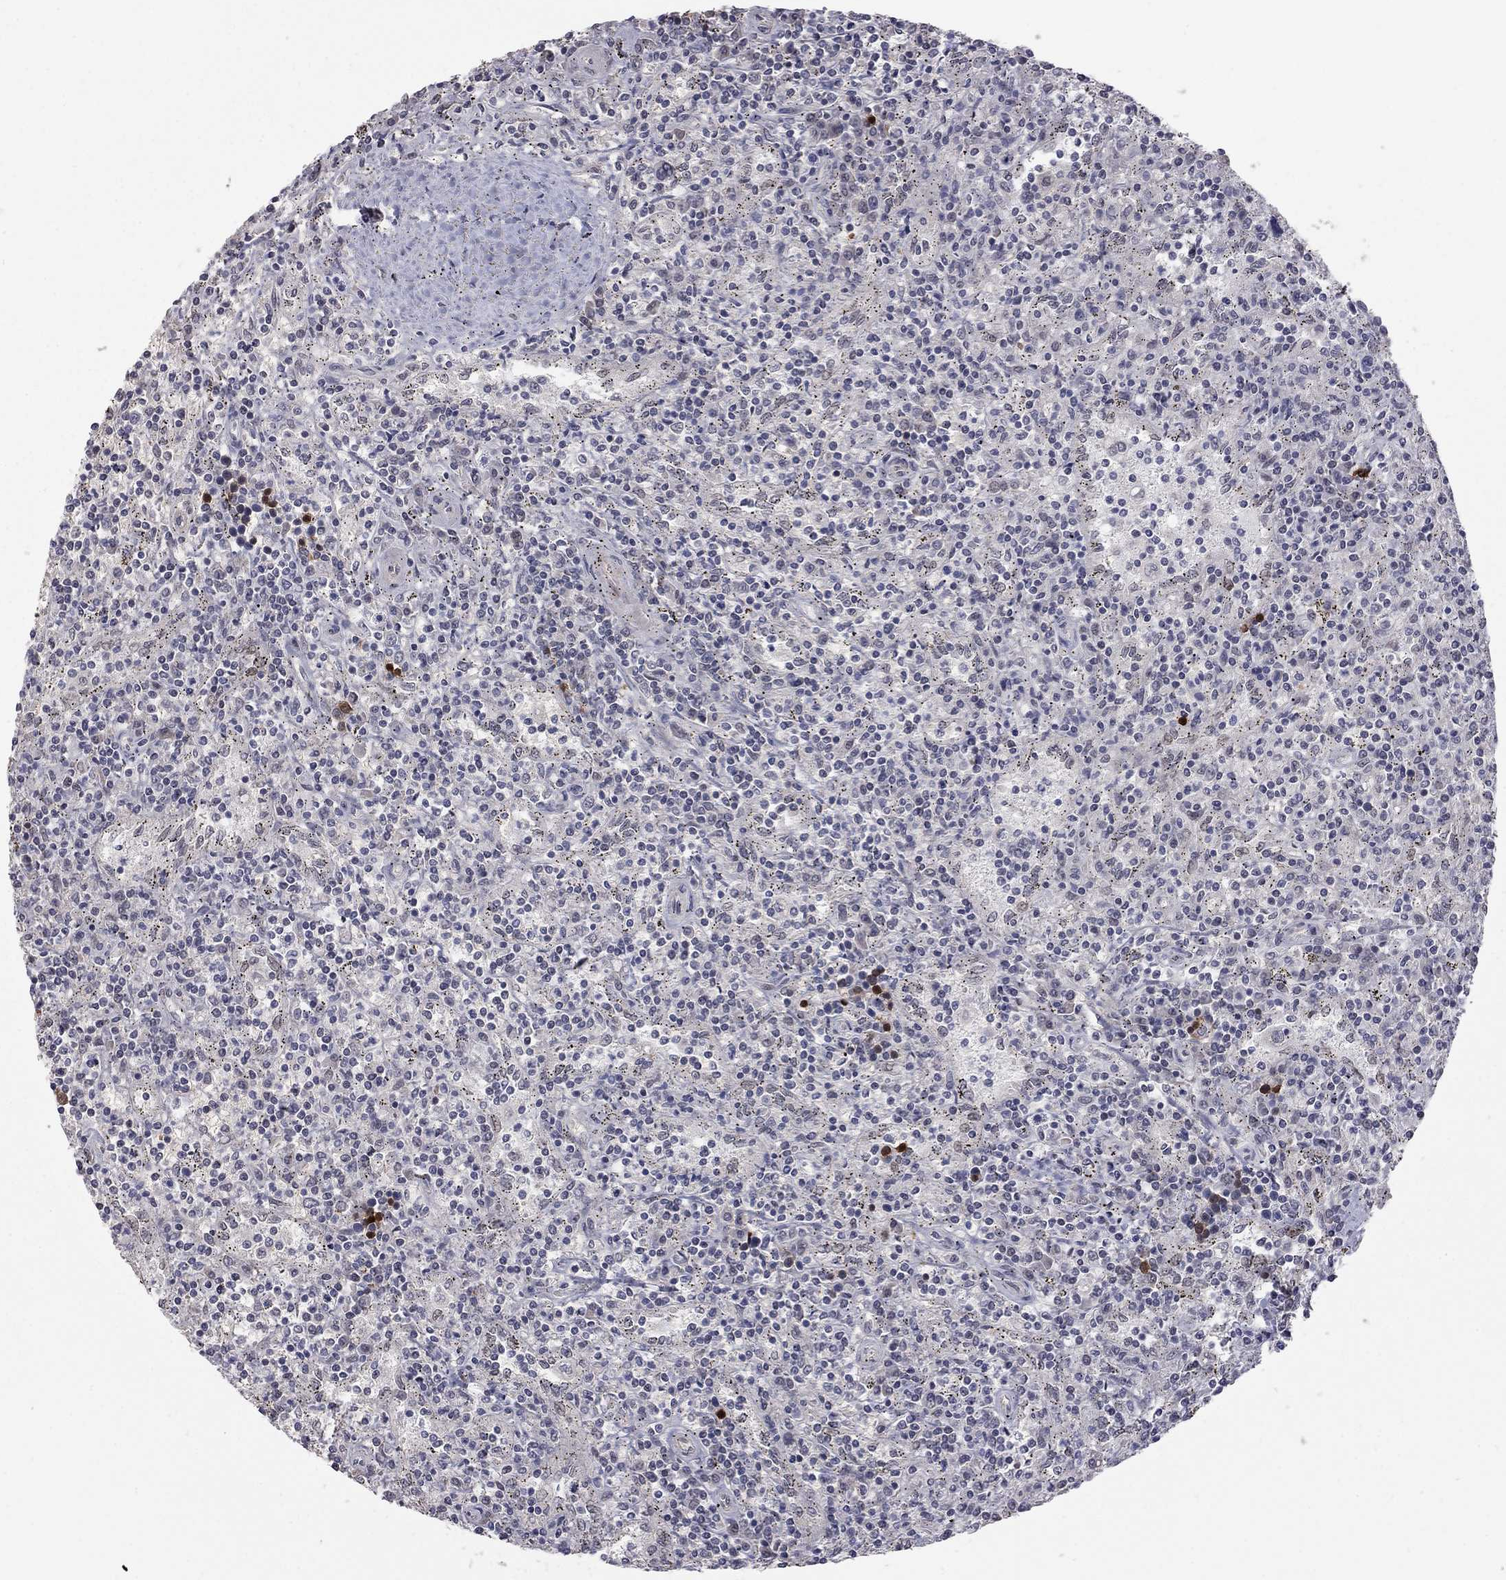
{"staining": {"intensity": "negative", "quantity": "none", "location": "none"}, "tissue": "lymphoma", "cell_type": "Tumor cells", "image_type": "cancer", "snomed": [{"axis": "morphology", "description": "Malignant lymphoma, non-Hodgkin's type, Low grade"}, {"axis": "topography", "description": "Spleen"}], "caption": "Histopathology image shows no significant protein positivity in tumor cells of lymphoma.", "gene": "MC3R", "patient": {"sex": "male", "age": 62}}